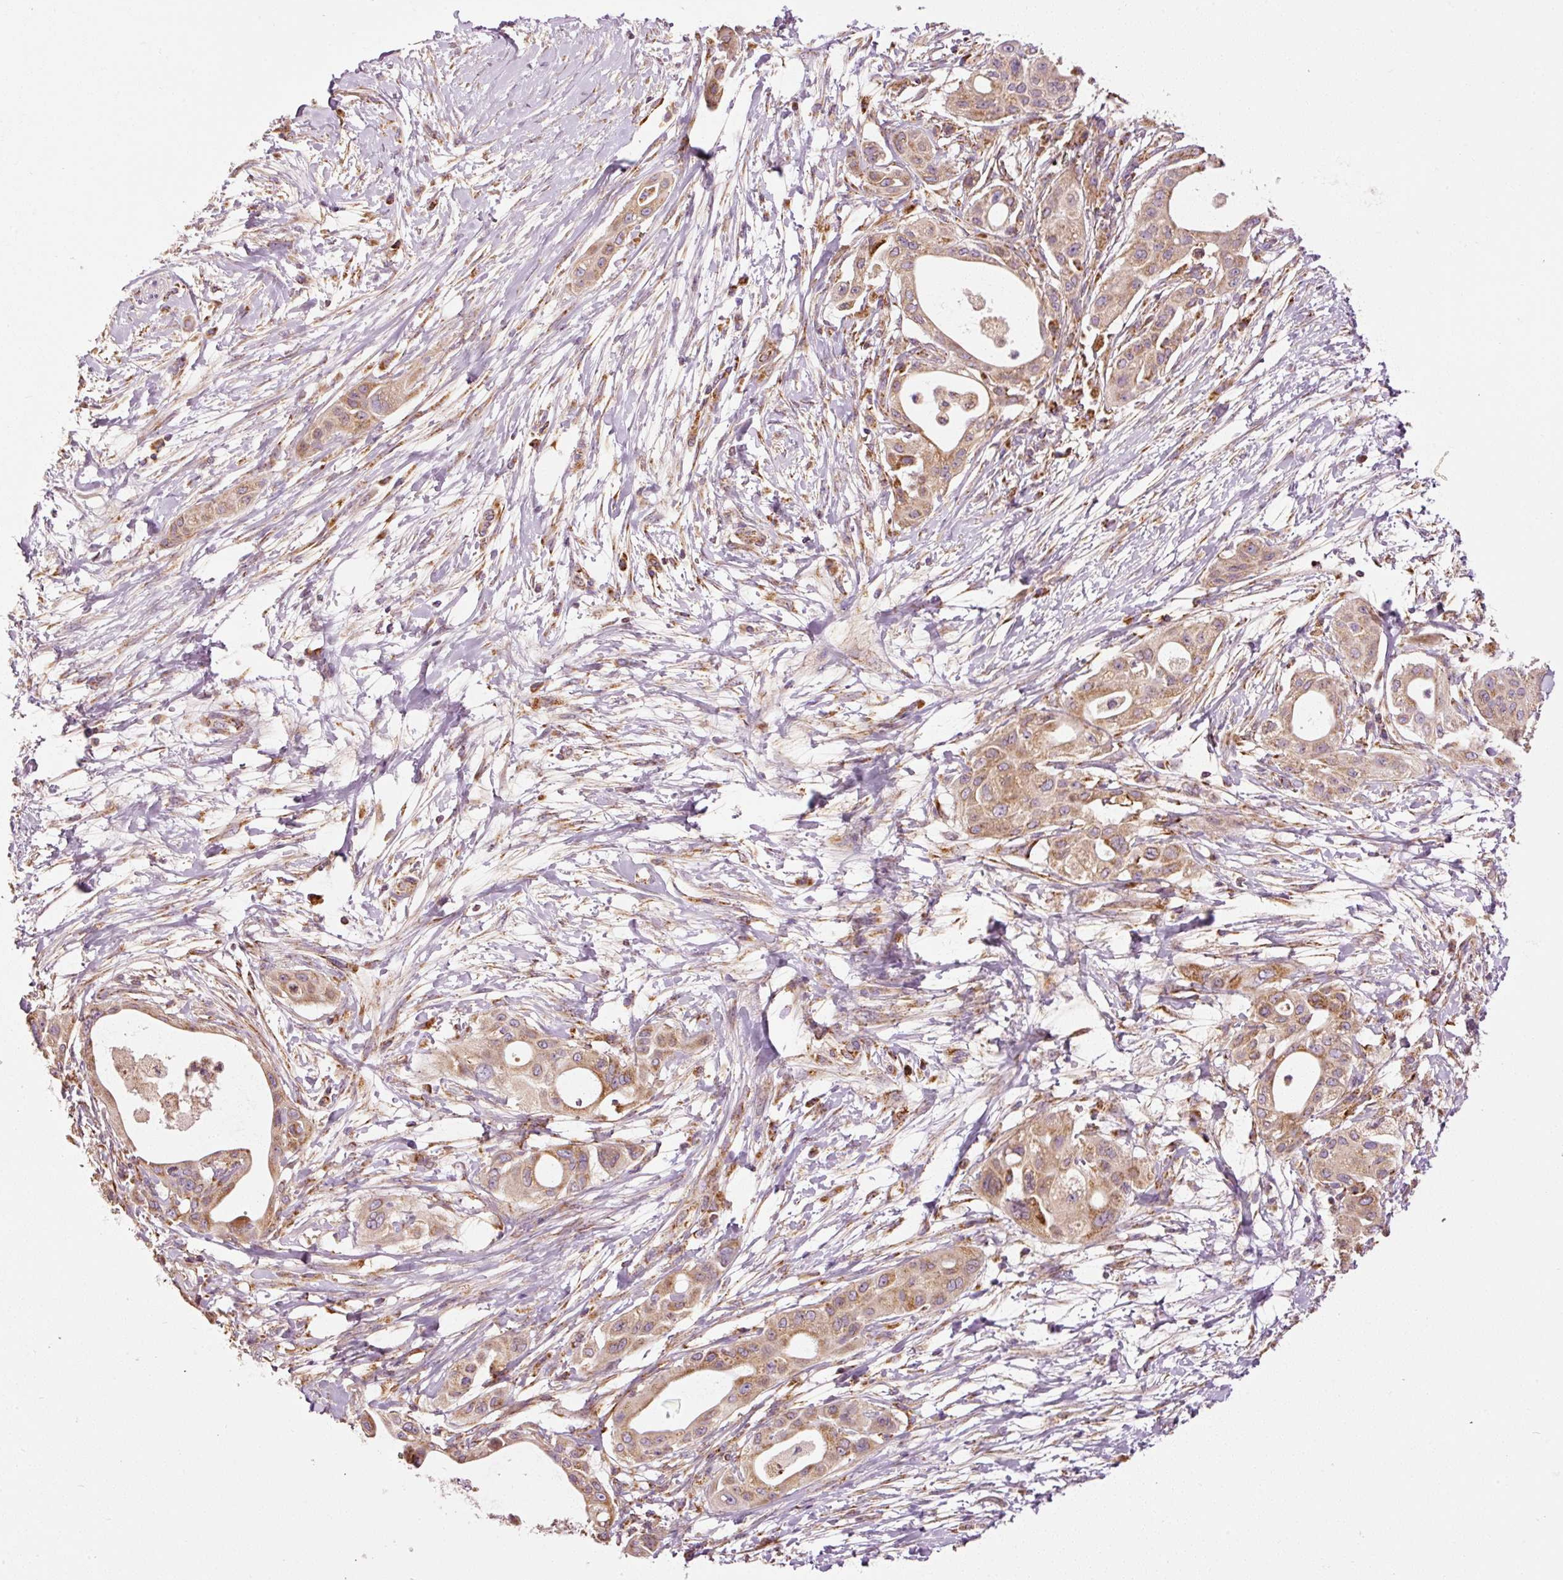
{"staining": {"intensity": "moderate", "quantity": ">75%", "location": "cytoplasmic/membranous"}, "tissue": "pancreatic cancer", "cell_type": "Tumor cells", "image_type": "cancer", "snomed": [{"axis": "morphology", "description": "Adenocarcinoma, NOS"}, {"axis": "topography", "description": "Pancreas"}], "caption": "Pancreatic adenocarcinoma tissue reveals moderate cytoplasmic/membranous staining in approximately >75% of tumor cells, visualized by immunohistochemistry. (Brightfield microscopy of DAB IHC at high magnification).", "gene": "NDUFB4", "patient": {"sex": "male", "age": 68}}